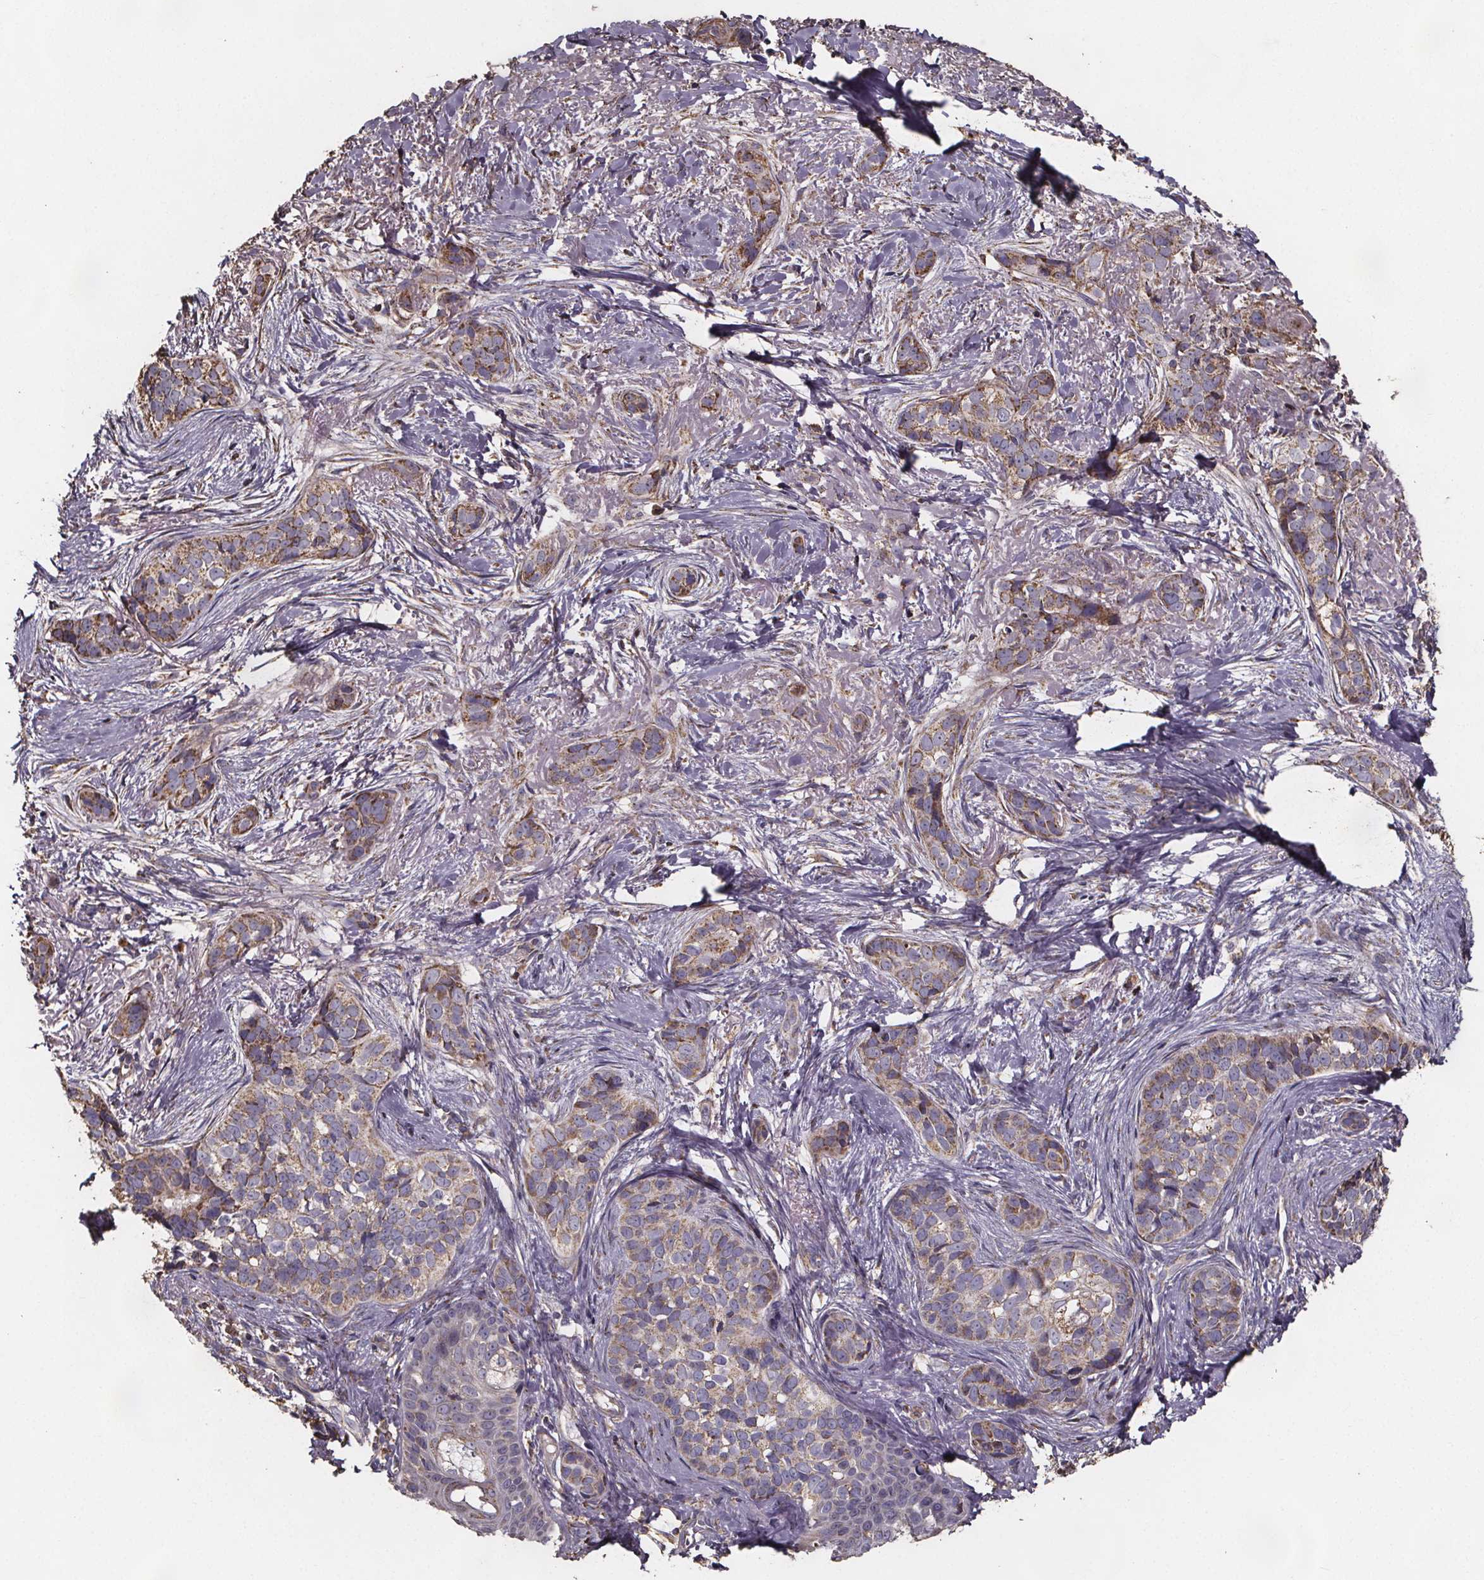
{"staining": {"intensity": "weak", "quantity": "25%-75%", "location": "cytoplasmic/membranous"}, "tissue": "skin cancer", "cell_type": "Tumor cells", "image_type": "cancer", "snomed": [{"axis": "morphology", "description": "Basal cell carcinoma"}, {"axis": "topography", "description": "Skin"}], "caption": "Skin cancer (basal cell carcinoma) stained for a protein displays weak cytoplasmic/membranous positivity in tumor cells.", "gene": "SLC35D2", "patient": {"sex": "male", "age": 87}}